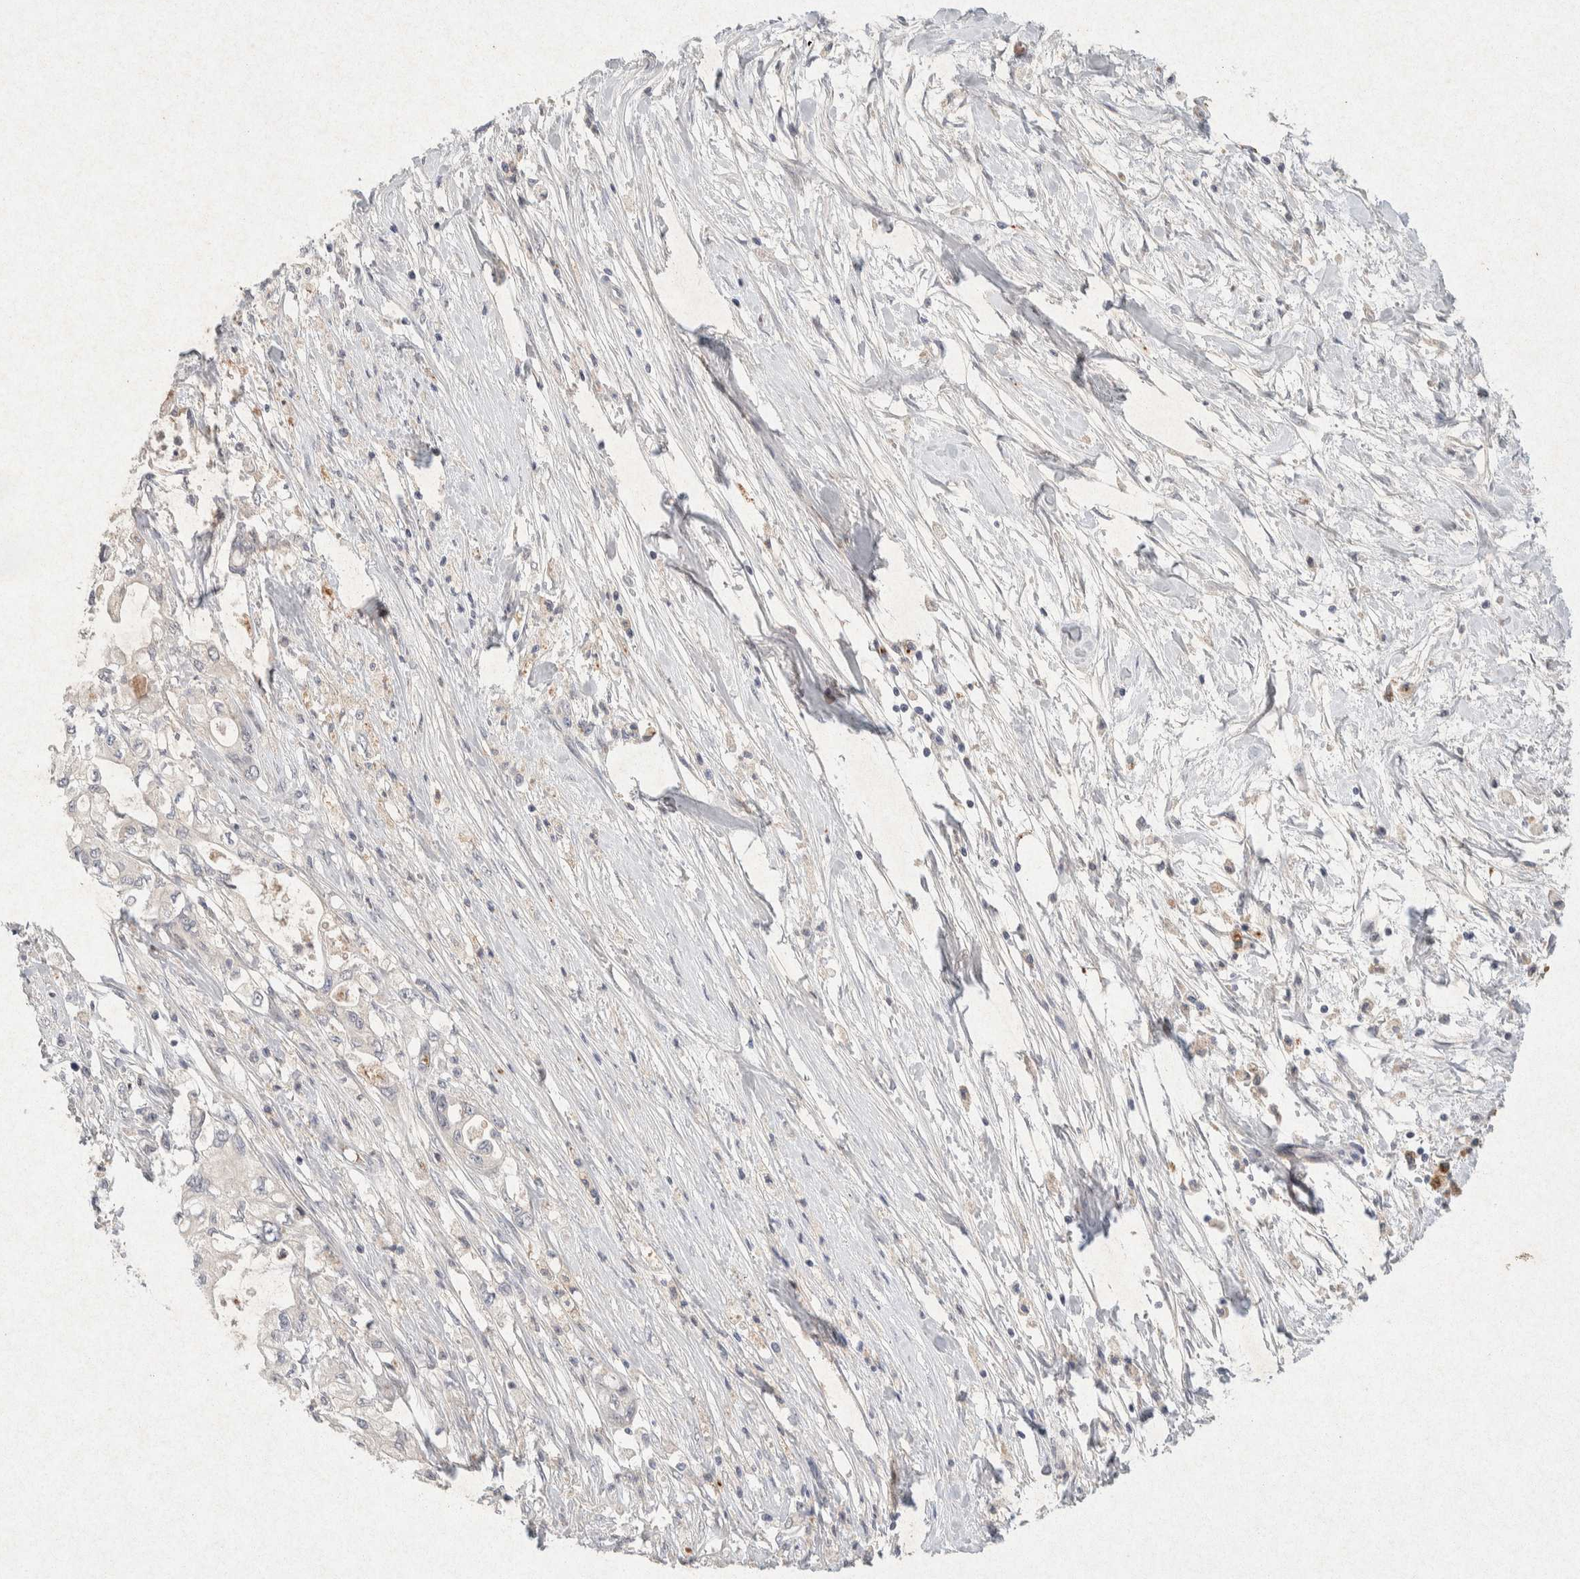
{"staining": {"intensity": "negative", "quantity": "none", "location": "none"}, "tissue": "pancreatic cancer", "cell_type": "Tumor cells", "image_type": "cancer", "snomed": [{"axis": "morphology", "description": "Adenocarcinoma, NOS"}, {"axis": "topography", "description": "Pancreas"}], "caption": "There is no significant expression in tumor cells of pancreatic adenocarcinoma.", "gene": "GNAI1", "patient": {"sex": "male", "age": 79}}